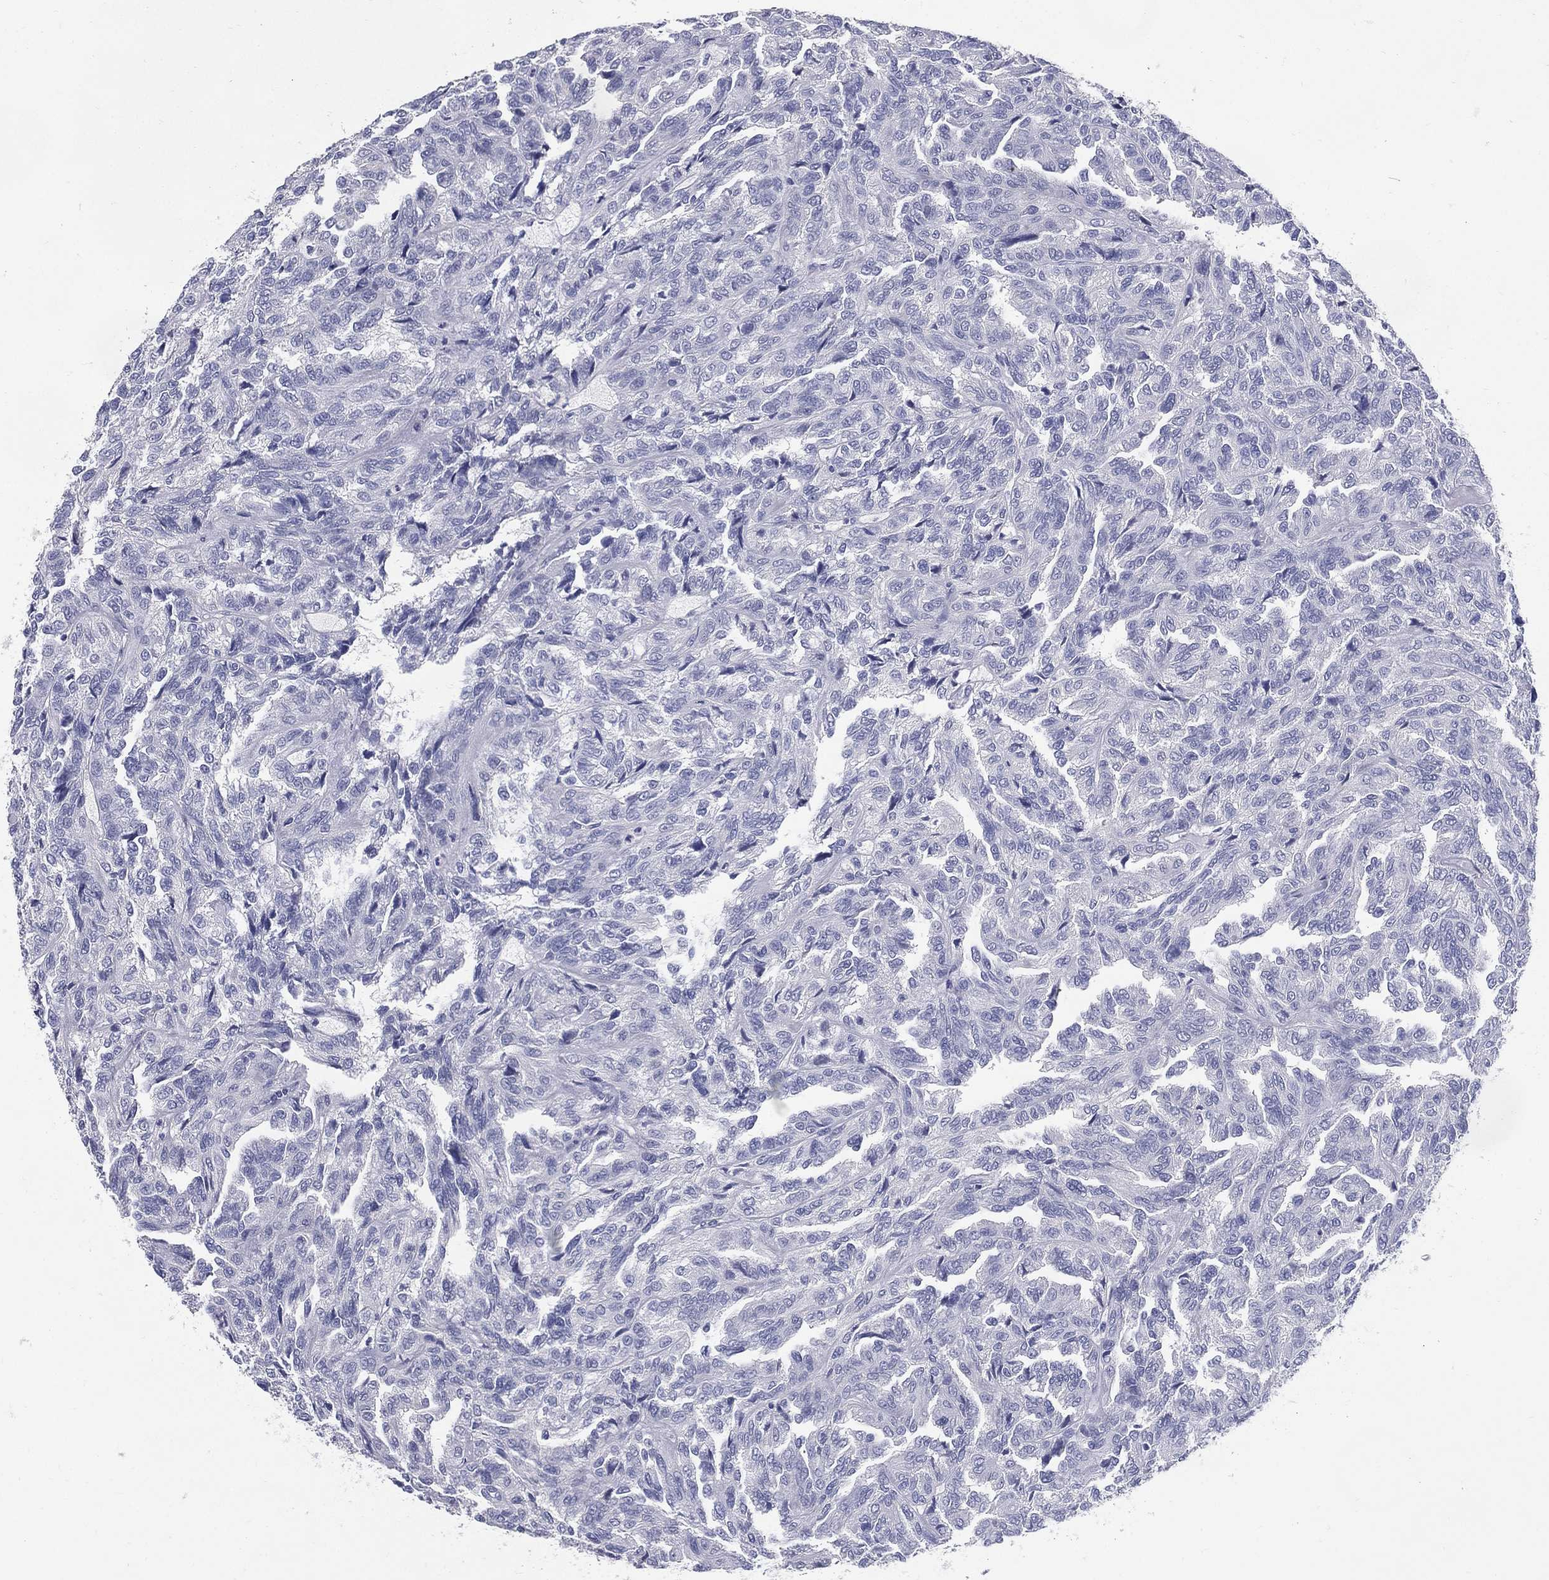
{"staining": {"intensity": "negative", "quantity": "none", "location": "none"}, "tissue": "renal cancer", "cell_type": "Tumor cells", "image_type": "cancer", "snomed": [{"axis": "morphology", "description": "Adenocarcinoma, NOS"}, {"axis": "topography", "description": "Kidney"}], "caption": "There is no significant expression in tumor cells of renal adenocarcinoma. The staining was performed using DAB (3,3'-diaminobenzidine) to visualize the protein expression in brown, while the nuclei were stained in blue with hematoxylin (Magnification: 20x).", "gene": "KIF2C", "patient": {"sex": "male", "age": 79}}